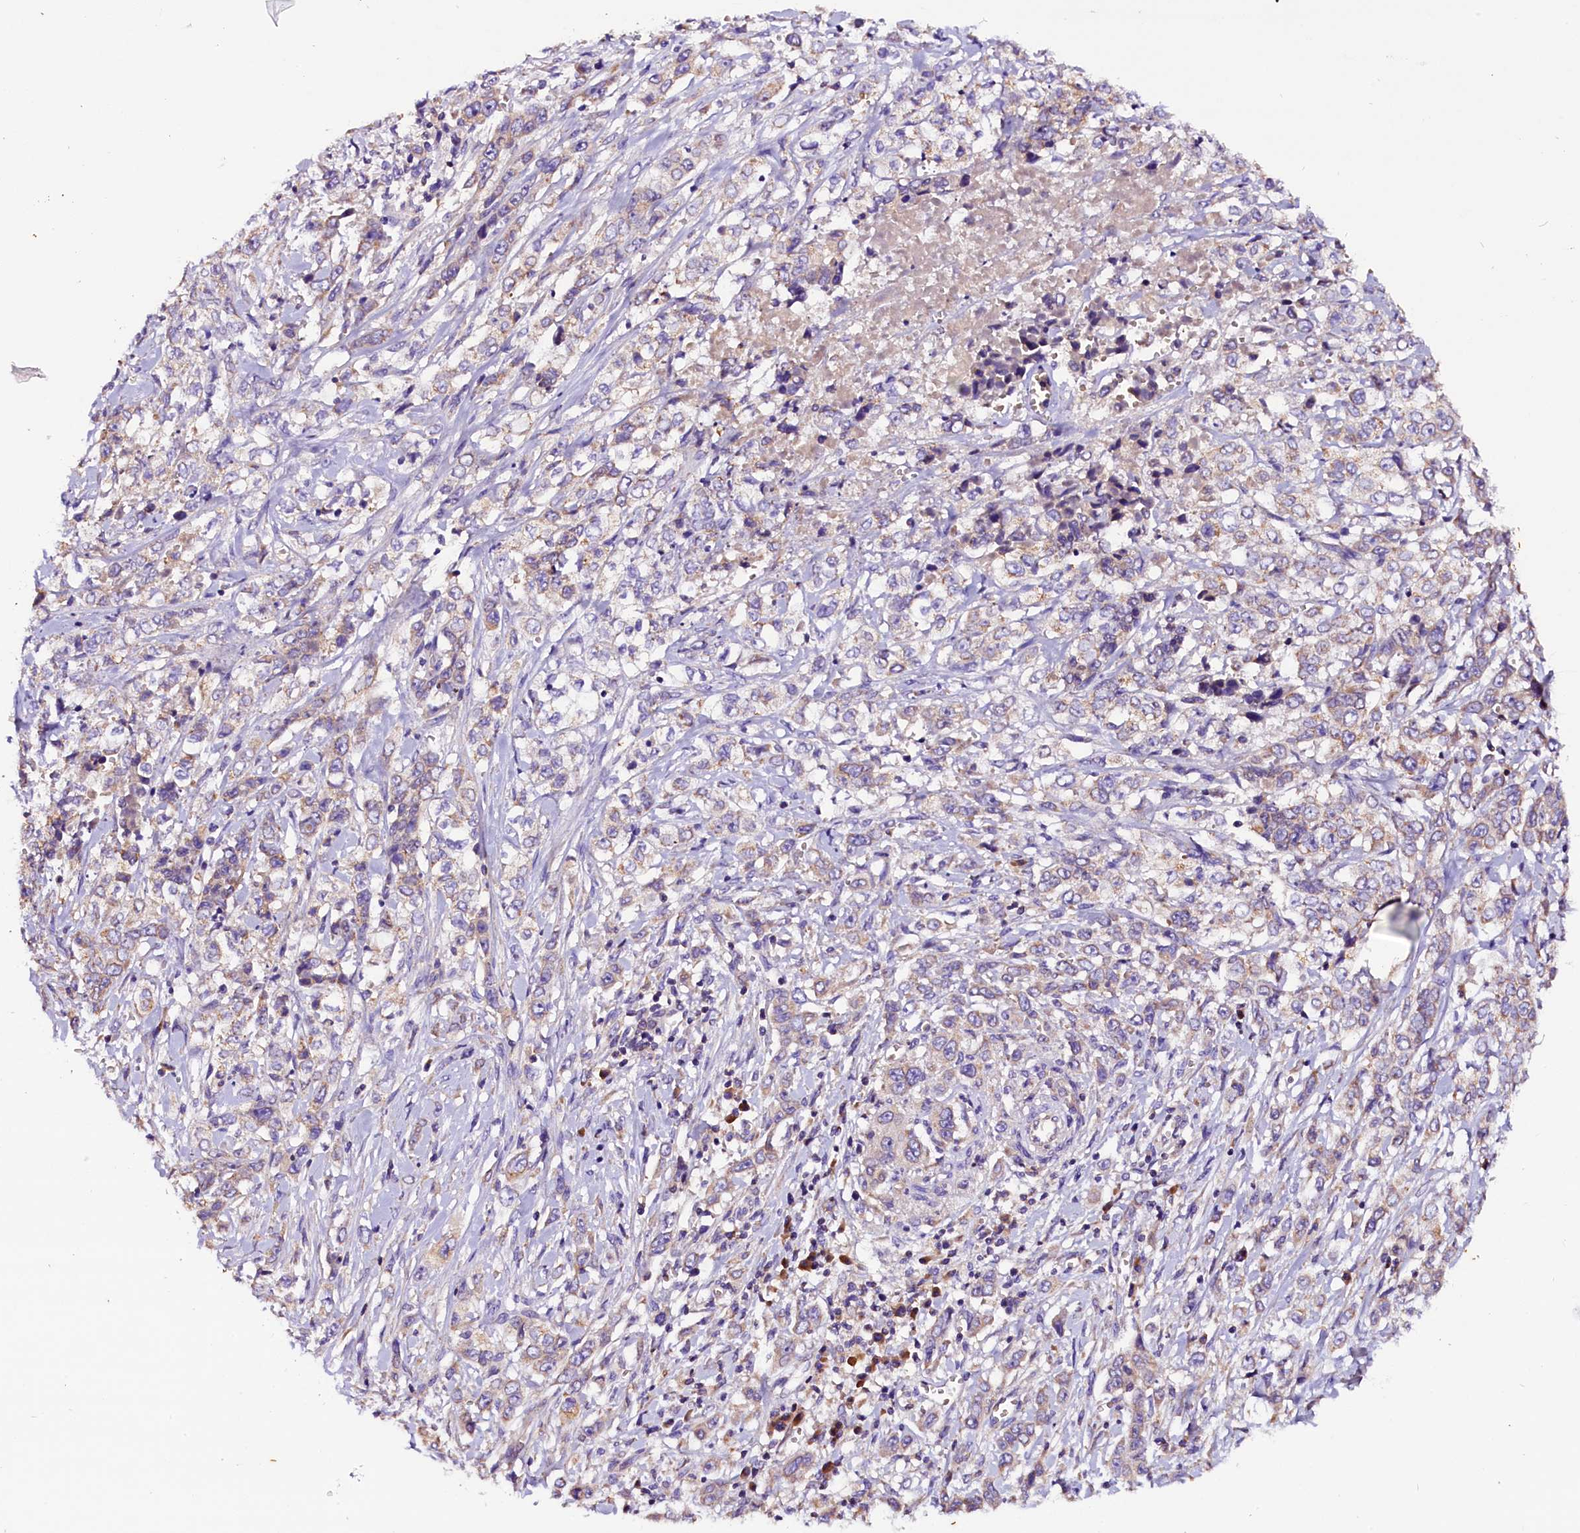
{"staining": {"intensity": "weak", "quantity": ">75%", "location": "cytoplasmic/membranous"}, "tissue": "stomach cancer", "cell_type": "Tumor cells", "image_type": "cancer", "snomed": [{"axis": "morphology", "description": "Adenocarcinoma, NOS"}, {"axis": "topography", "description": "Stomach, upper"}], "caption": "Human adenocarcinoma (stomach) stained with a protein marker shows weak staining in tumor cells.", "gene": "SIX5", "patient": {"sex": "male", "age": 62}}